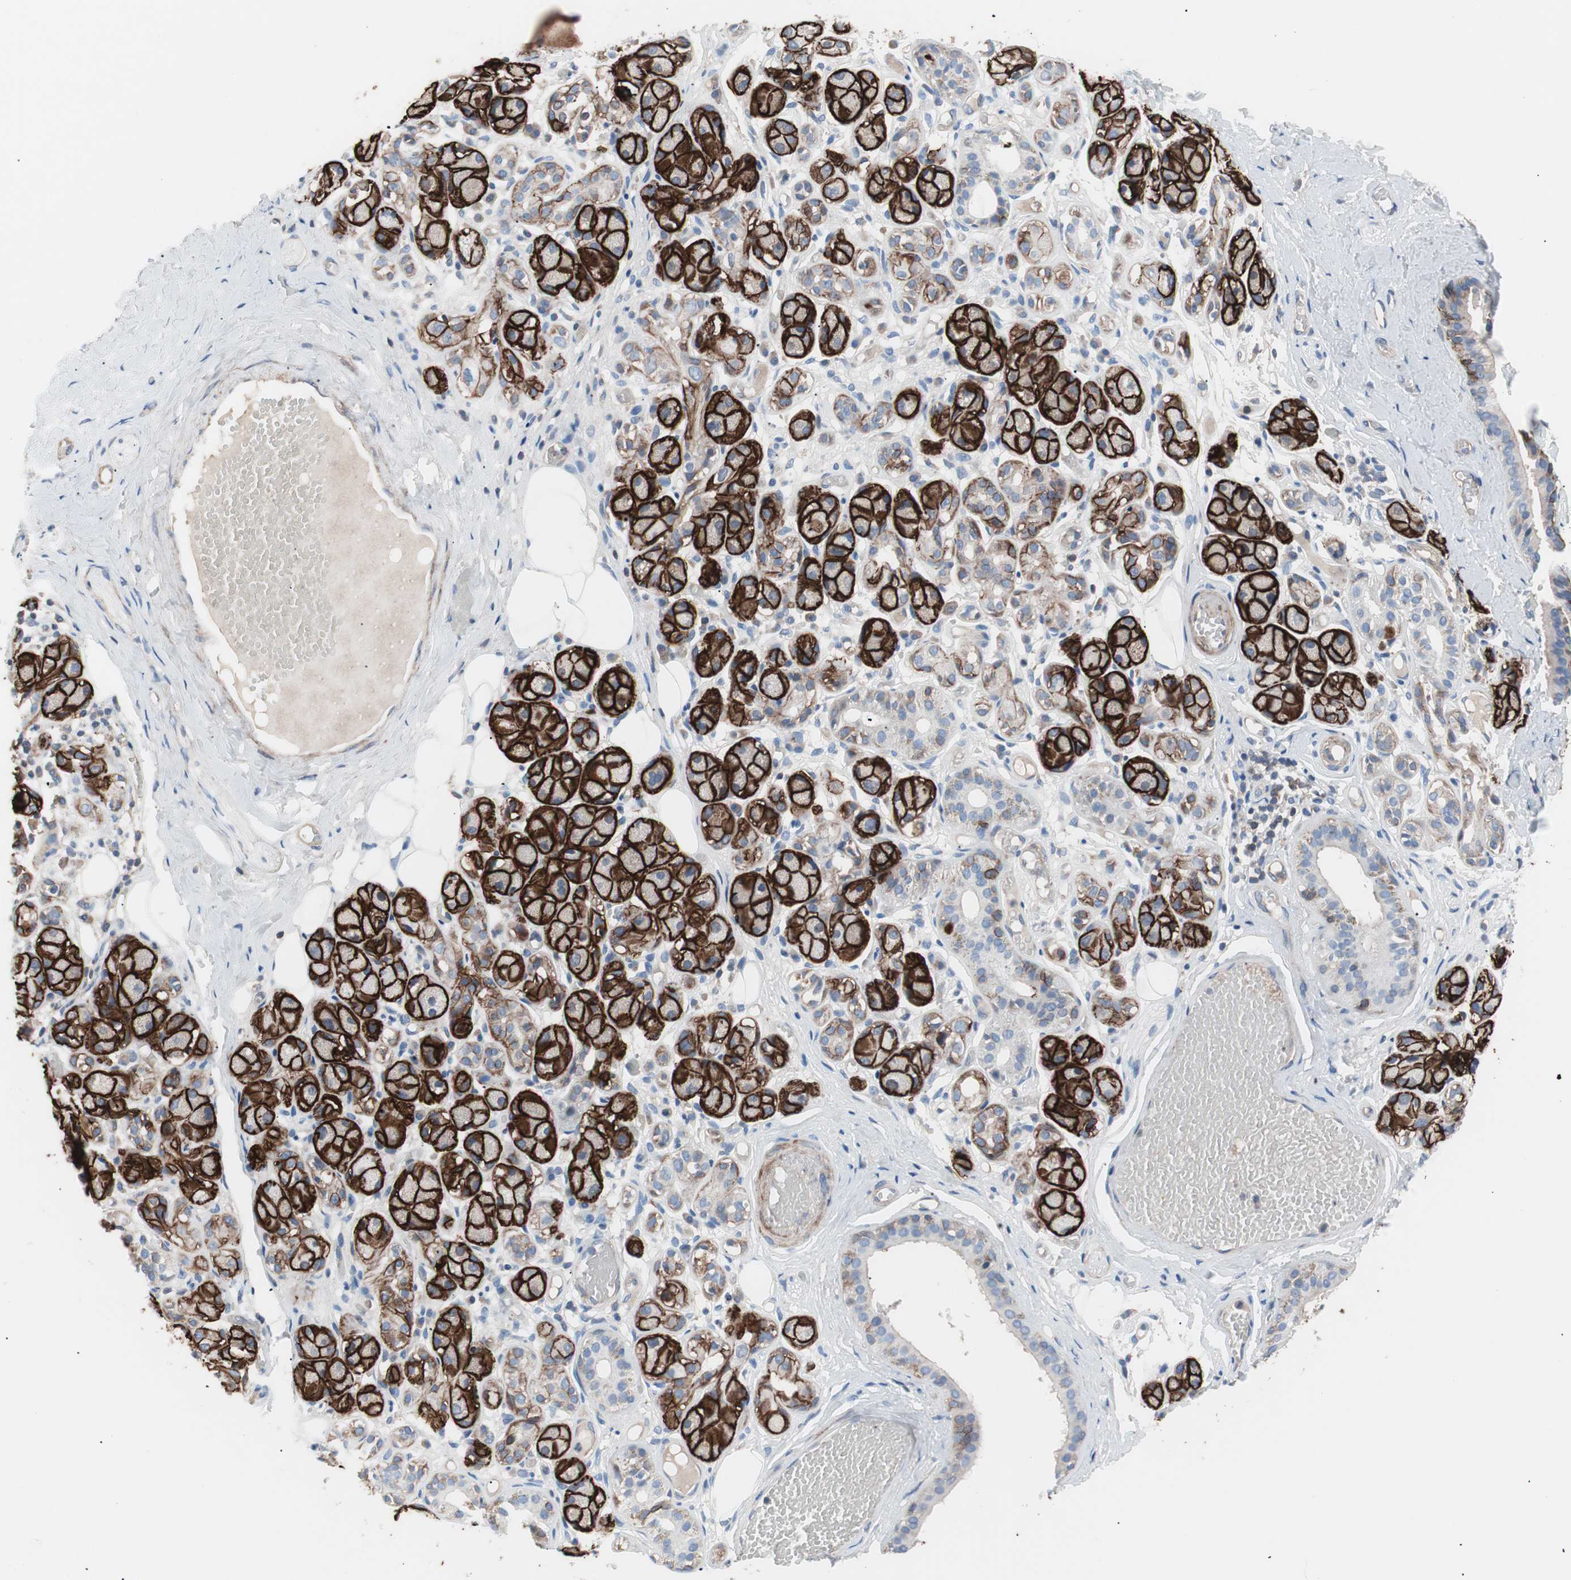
{"staining": {"intensity": "negative", "quantity": "none", "location": "none"}, "tissue": "adipose tissue", "cell_type": "Adipocytes", "image_type": "normal", "snomed": [{"axis": "morphology", "description": "Normal tissue, NOS"}, {"axis": "morphology", "description": "Inflammation, NOS"}, {"axis": "topography", "description": "Vascular tissue"}, {"axis": "topography", "description": "Salivary gland"}], "caption": "High magnification brightfield microscopy of normal adipose tissue stained with DAB (brown) and counterstained with hematoxylin (blue): adipocytes show no significant positivity. Brightfield microscopy of IHC stained with DAB (3,3'-diaminobenzidine) (brown) and hematoxylin (blue), captured at high magnification.", "gene": "GPR160", "patient": {"sex": "female", "age": 75}}